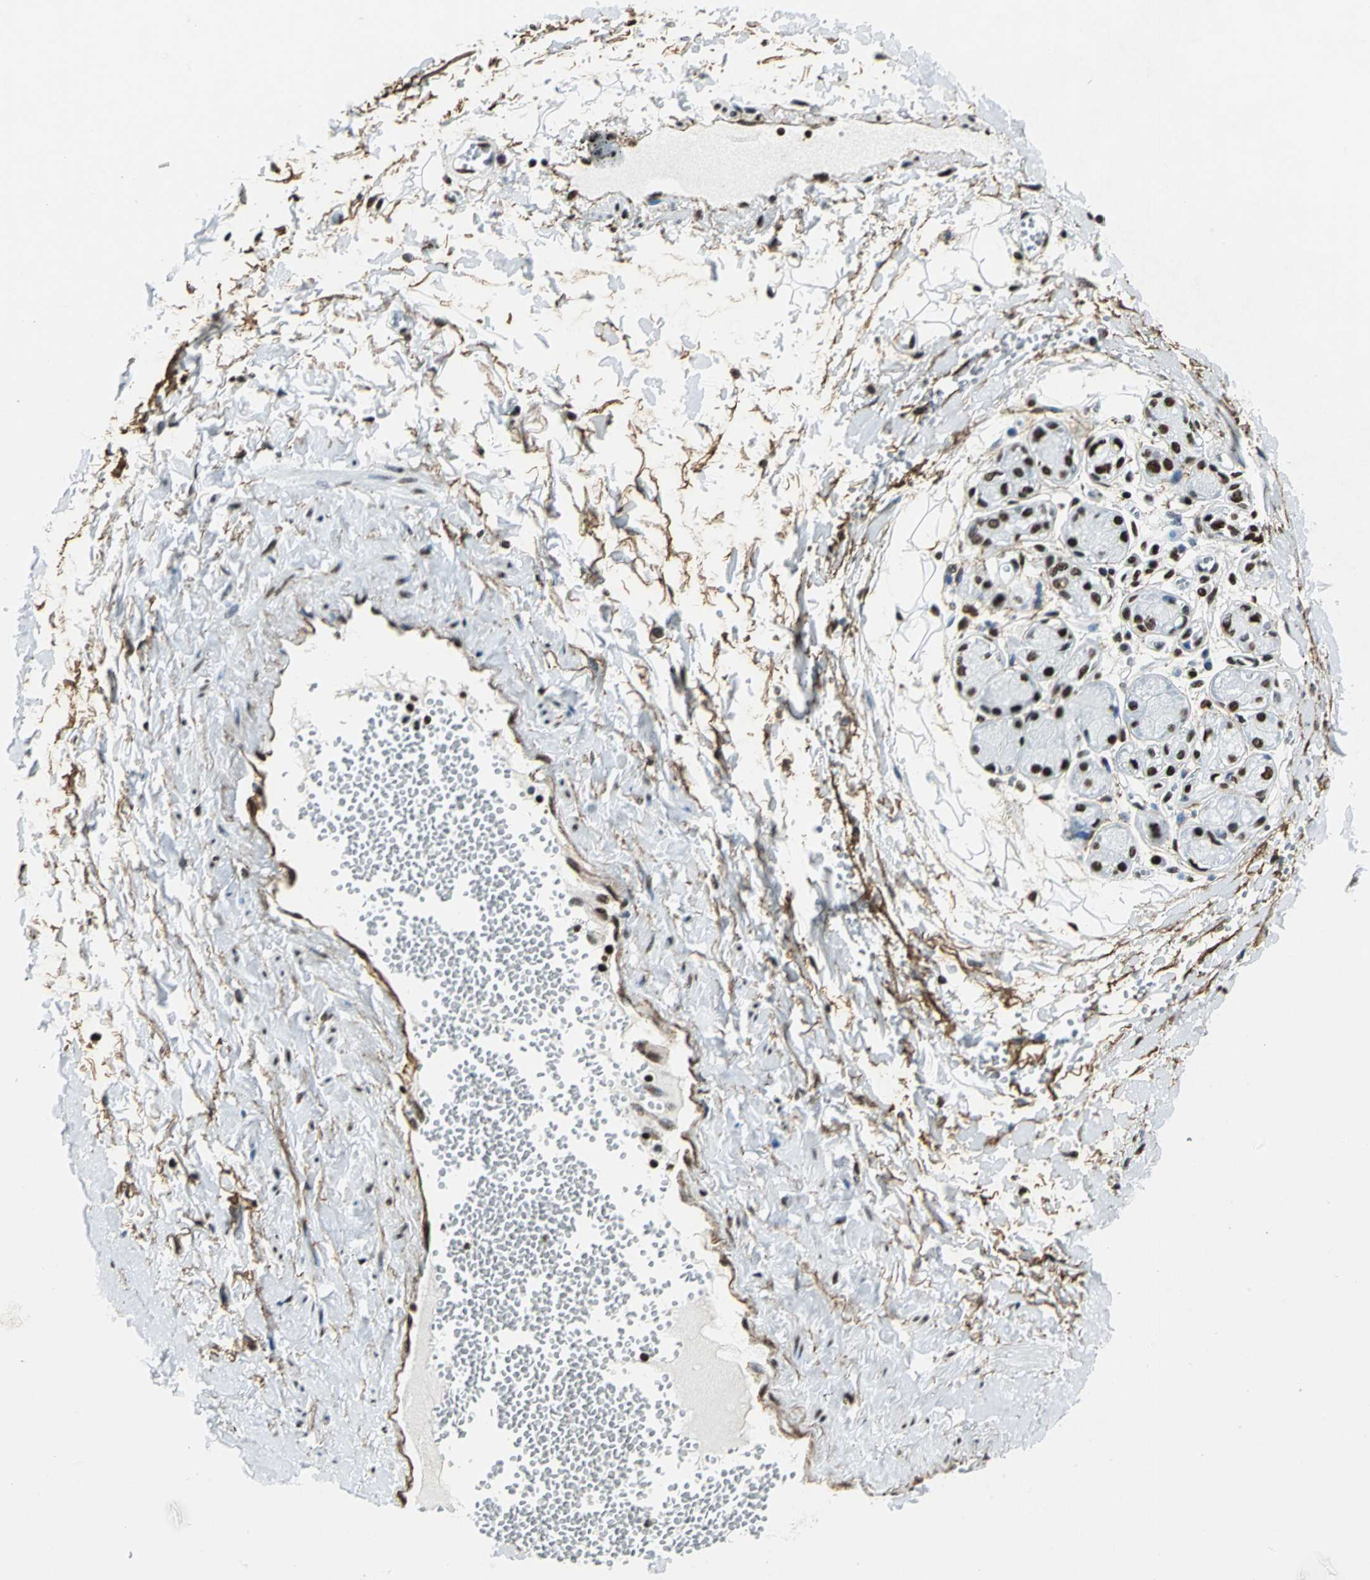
{"staining": {"intensity": "moderate", "quantity": "25%-75%", "location": "nuclear"}, "tissue": "adipose tissue", "cell_type": "Adipocytes", "image_type": "normal", "snomed": [{"axis": "morphology", "description": "Normal tissue, NOS"}, {"axis": "morphology", "description": "Inflammation, NOS"}, {"axis": "topography", "description": "Salivary gland"}, {"axis": "topography", "description": "Peripheral nerve tissue"}], "caption": "Benign adipose tissue displays moderate nuclear expression in approximately 25%-75% of adipocytes, visualized by immunohistochemistry. The protein is stained brown, and the nuclei are stained in blue (DAB IHC with brightfield microscopy, high magnification).", "gene": "APEX1", "patient": {"sex": "female", "age": 75}}